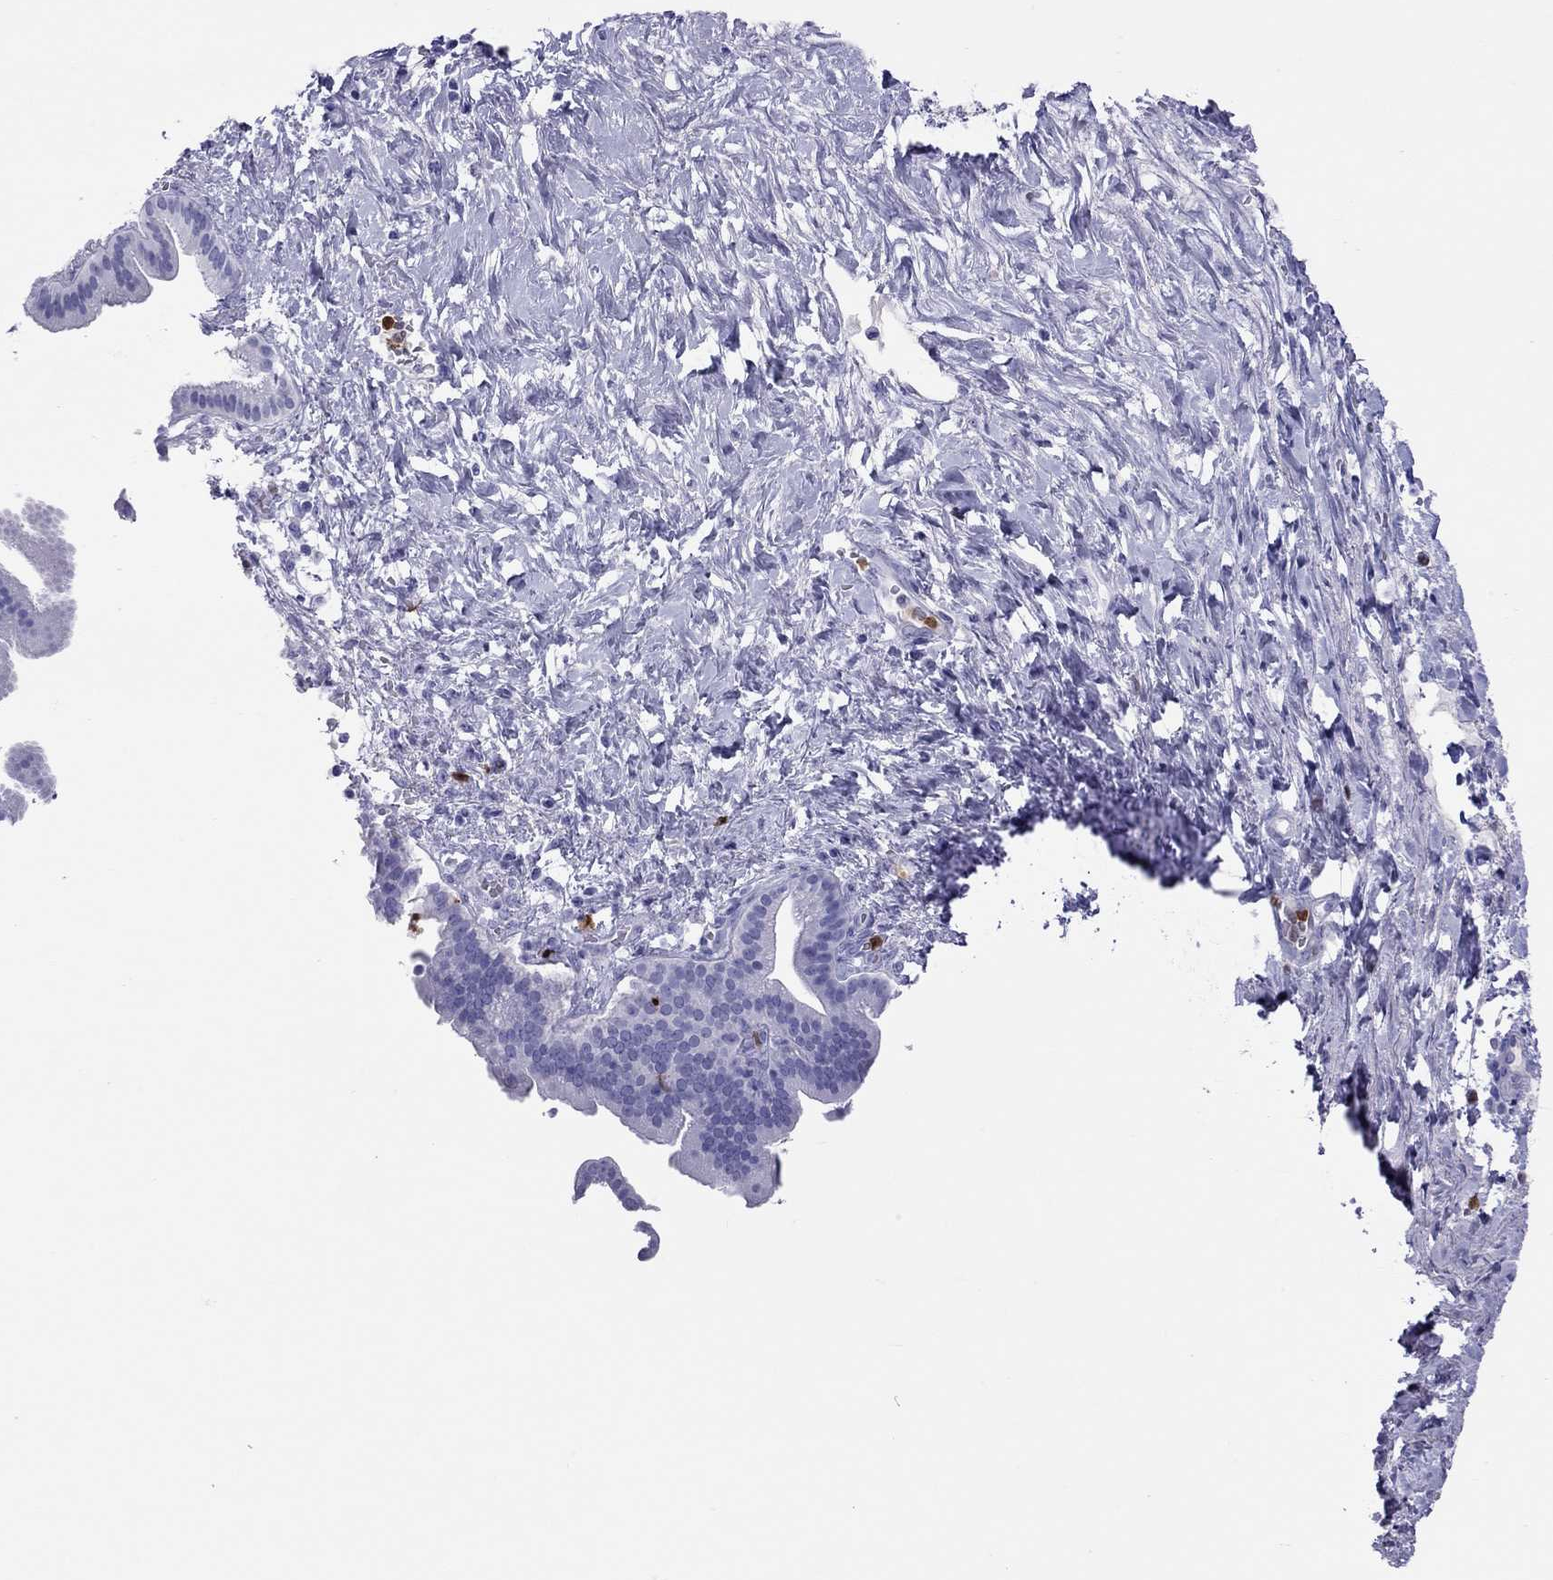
{"staining": {"intensity": "negative", "quantity": "none", "location": "none"}, "tissue": "pancreatic cancer", "cell_type": "Tumor cells", "image_type": "cancer", "snomed": [{"axis": "morphology", "description": "Adenocarcinoma, NOS"}, {"axis": "topography", "description": "Pancreas"}], "caption": "DAB immunohistochemical staining of human pancreatic cancer shows no significant expression in tumor cells.", "gene": "SLAMF1", "patient": {"sex": "male", "age": 44}}